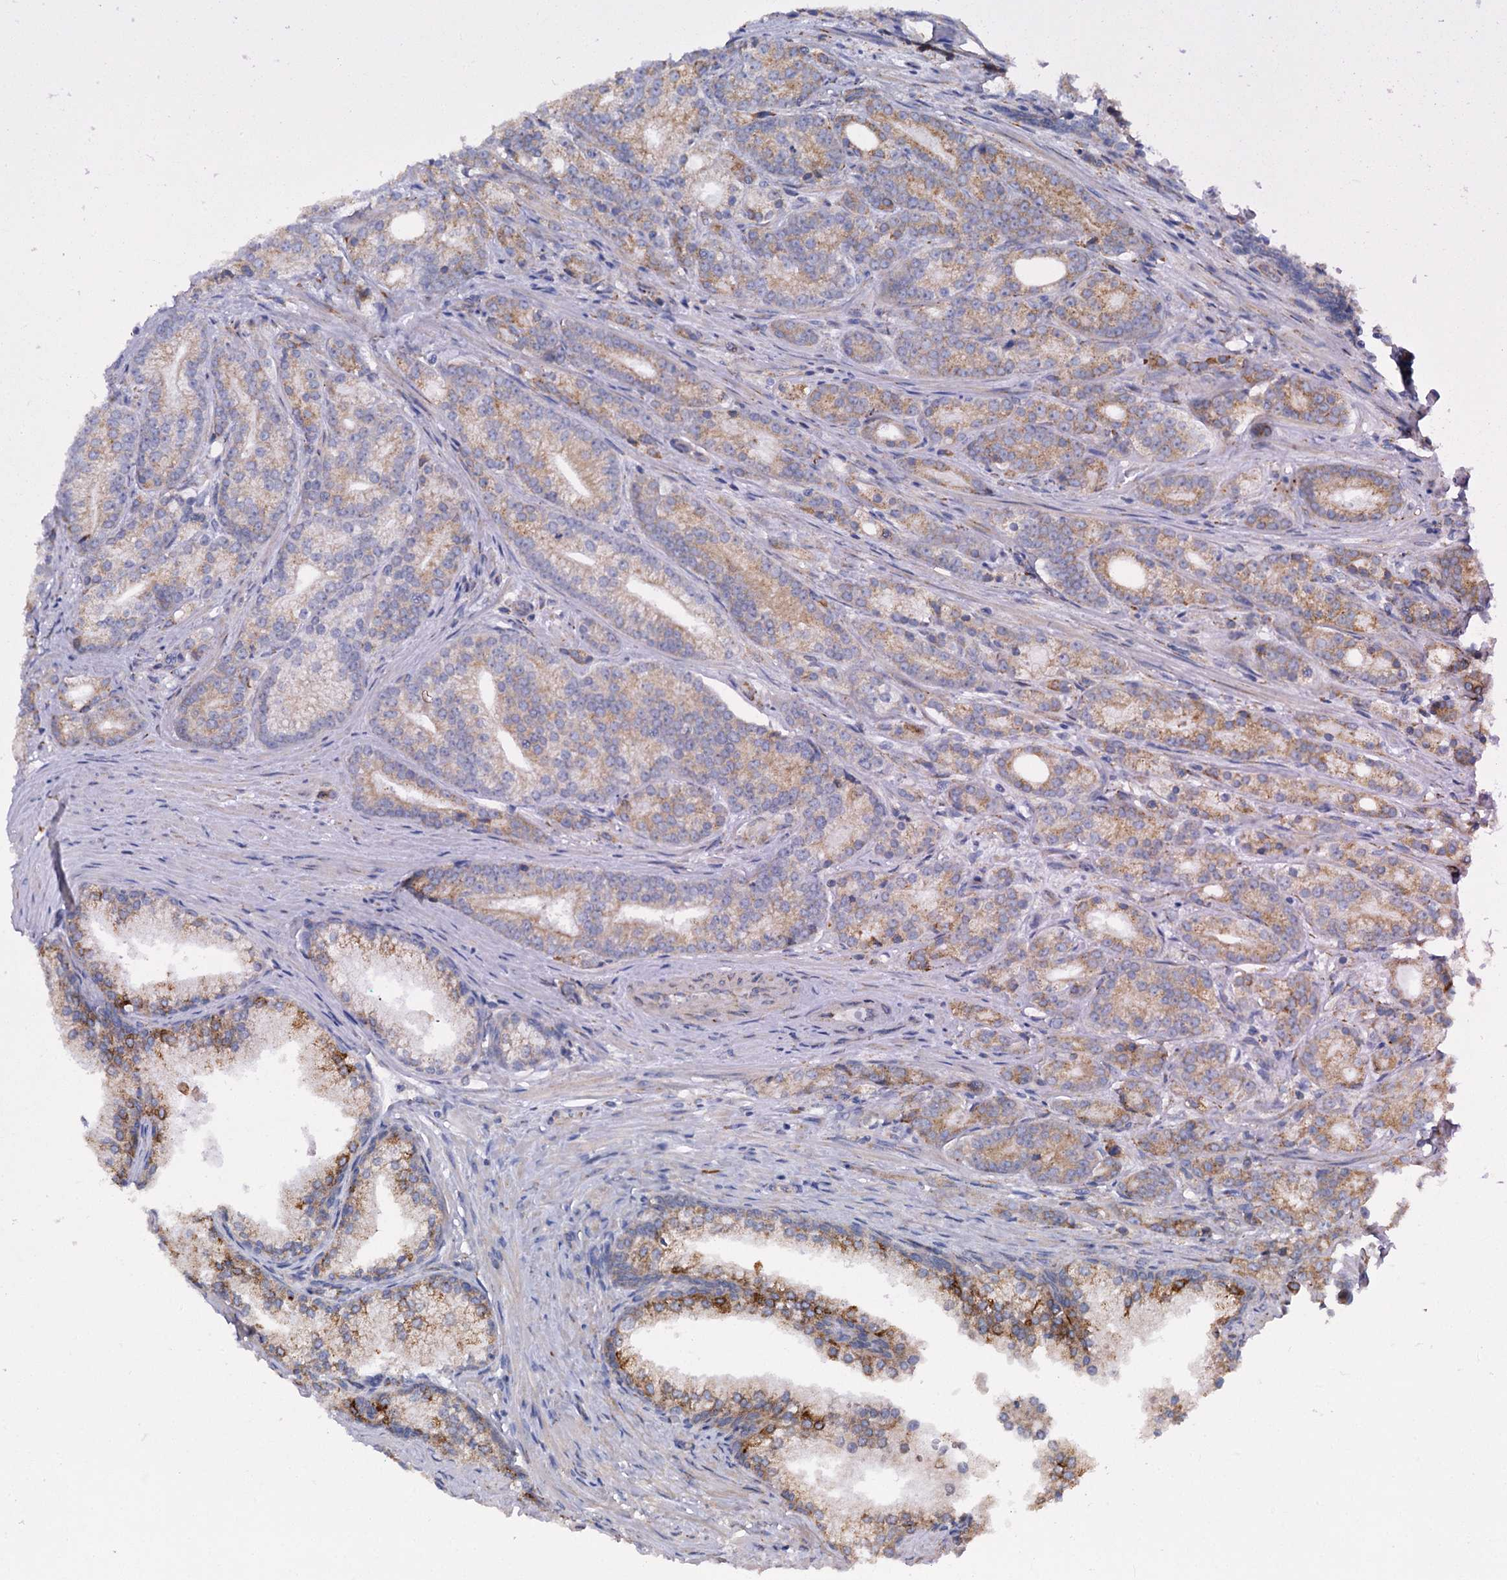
{"staining": {"intensity": "moderate", "quantity": ">75%", "location": "cytoplasmic/membranous"}, "tissue": "prostate cancer", "cell_type": "Tumor cells", "image_type": "cancer", "snomed": [{"axis": "morphology", "description": "Adenocarcinoma, Low grade"}, {"axis": "topography", "description": "Prostate"}], "caption": "The micrograph reveals immunohistochemical staining of prostate low-grade adenocarcinoma. There is moderate cytoplasmic/membranous staining is appreciated in about >75% of tumor cells.", "gene": "SHE", "patient": {"sex": "male", "age": 71}}